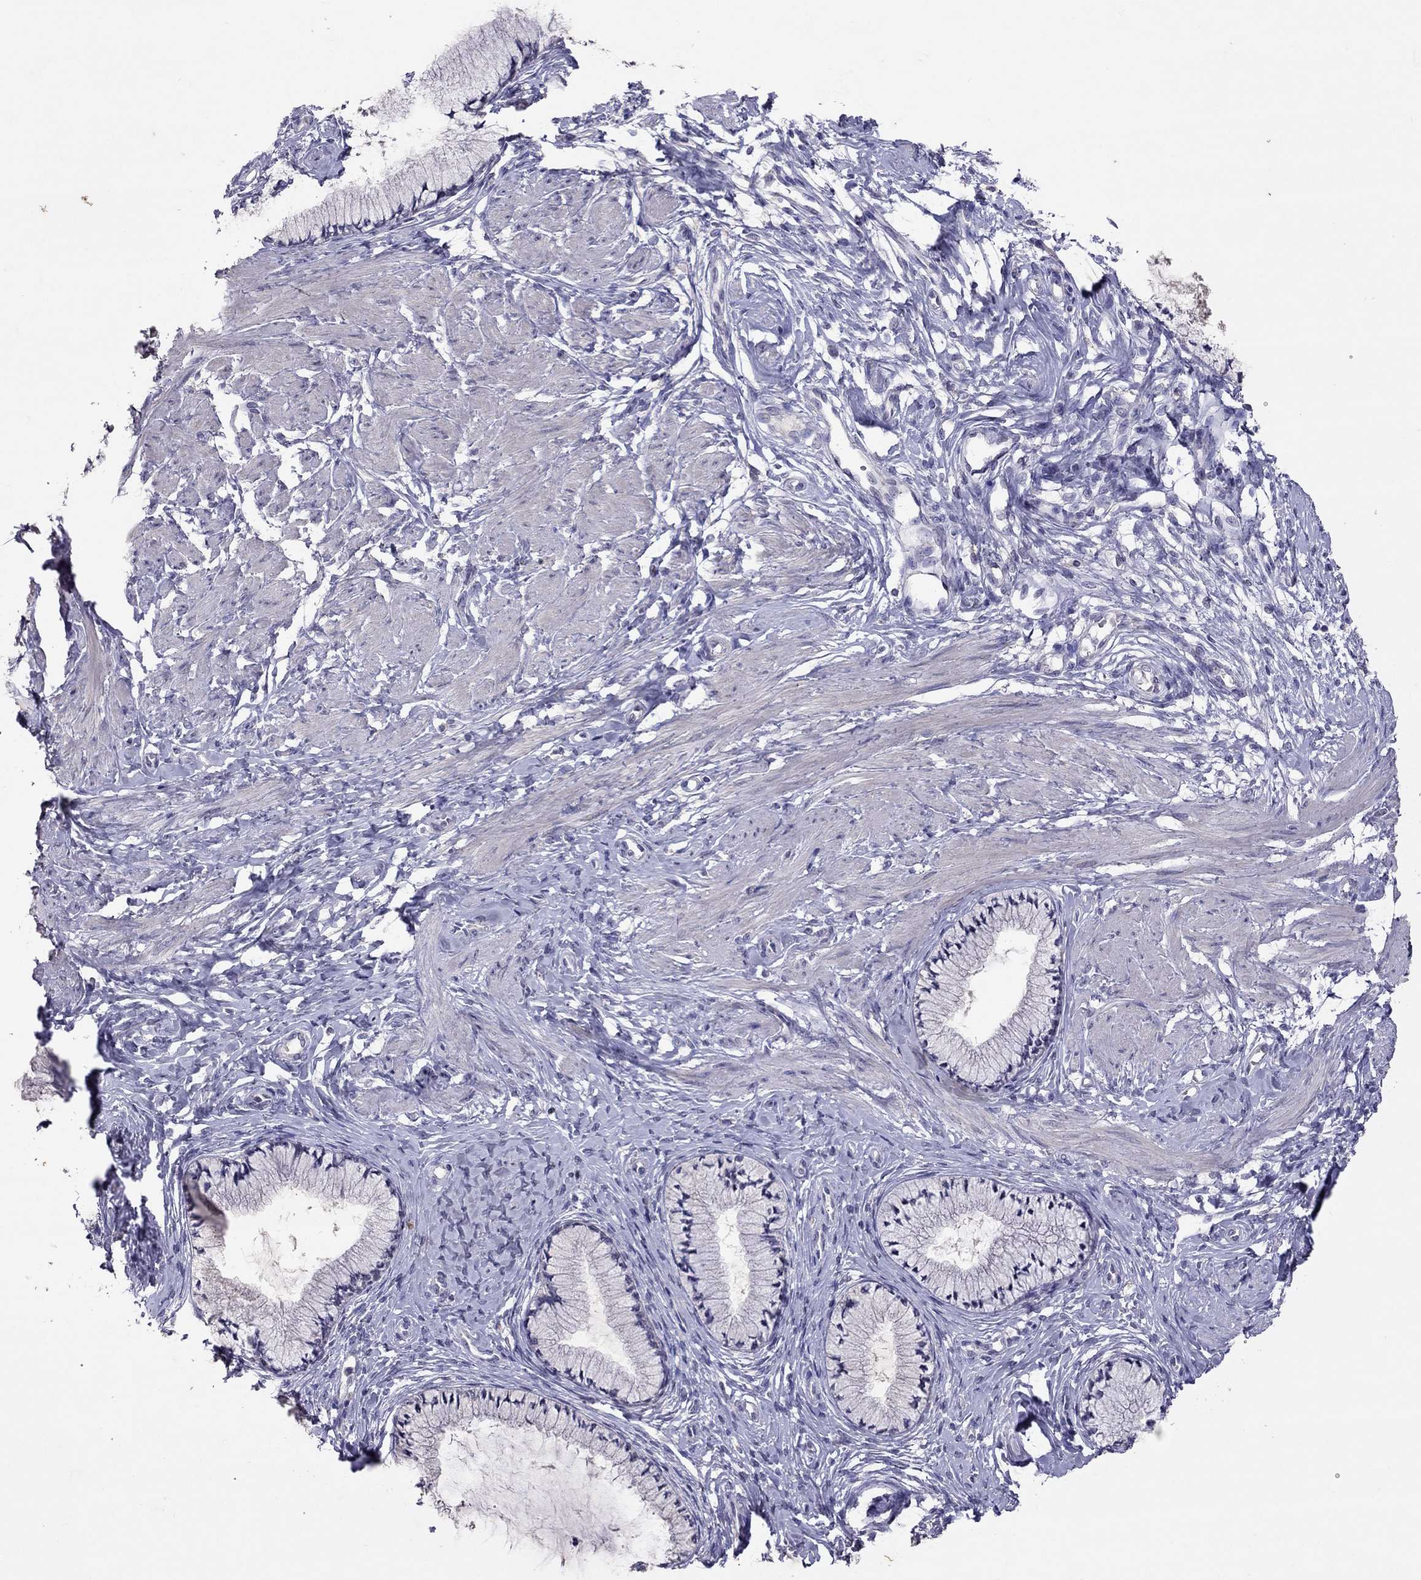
{"staining": {"intensity": "negative", "quantity": "none", "location": "none"}, "tissue": "cervix", "cell_type": "Glandular cells", "image_type": "normal", "snomed": [{"axis": "morphology", "description": "Normal tissue, NOS"}, {"axis": "topography", "description": "Cervix"}], "caption": "Immunohistochemical staining of normal human cervix exhibits no significant staining in glandular cells.", "gene": "FST", "patient": {"sex": "female", "age": 37}}